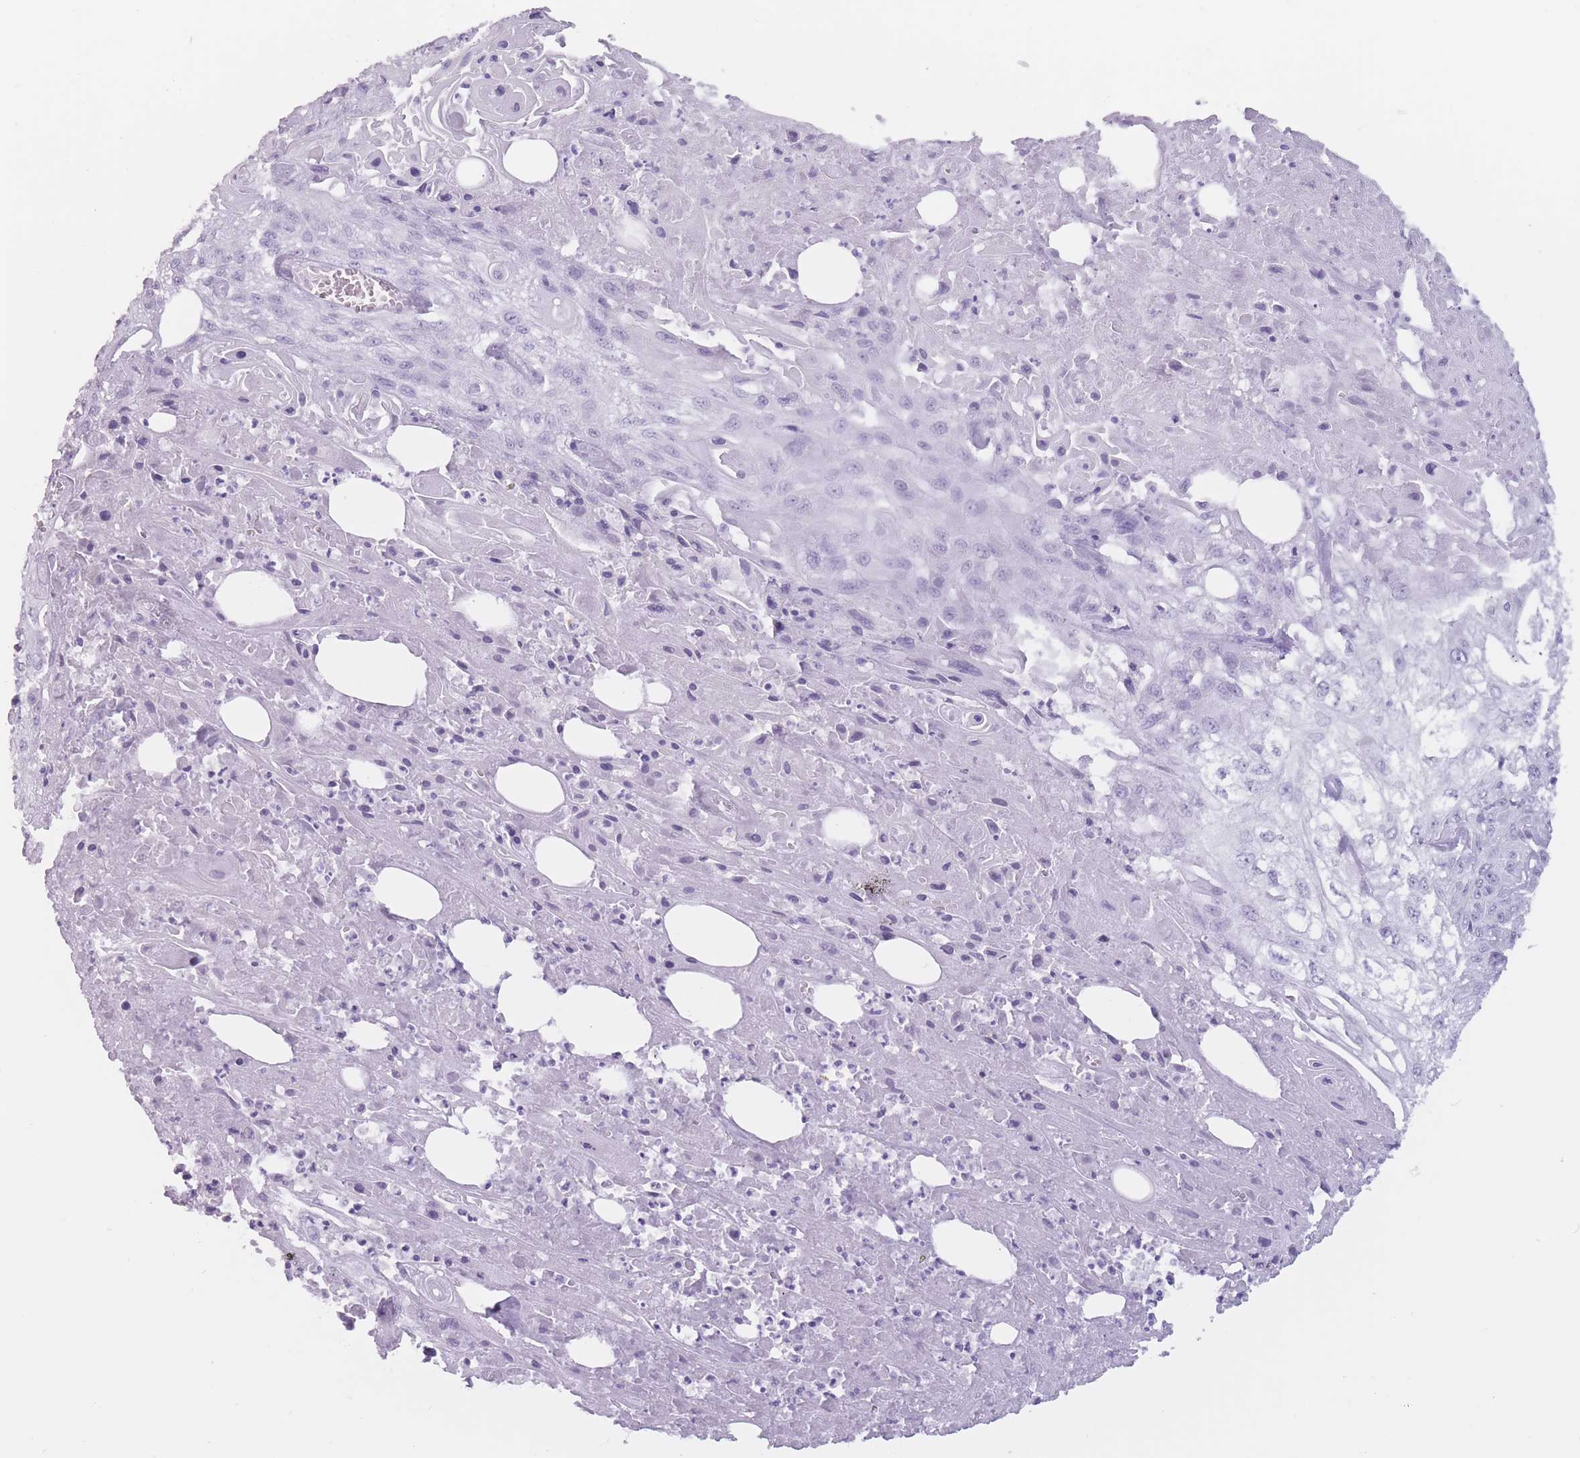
{"staining": {"intensity": "negative", "quantity": "none", "location": "none"}, "tissue": "skin cancer", "cell_type": "Tumor cells", "image_type": "cancer", "snomed": [{"axis": "morphology", "description": "Squamous cell carcinoma, NOS"}, {"axis": "morphology", "description": "Squamous cell carcinoma, metastatic, NOS"}, {"axis": "topography", "description": "Skin"}, {"axis": "topography", "description": "Lymph node"}], "caption": "Tumor cells show no significant positivity in skin squamous cell carcinoma.", "gene": "PNMA3", "patient": {"sex": "male", "age": 75}}